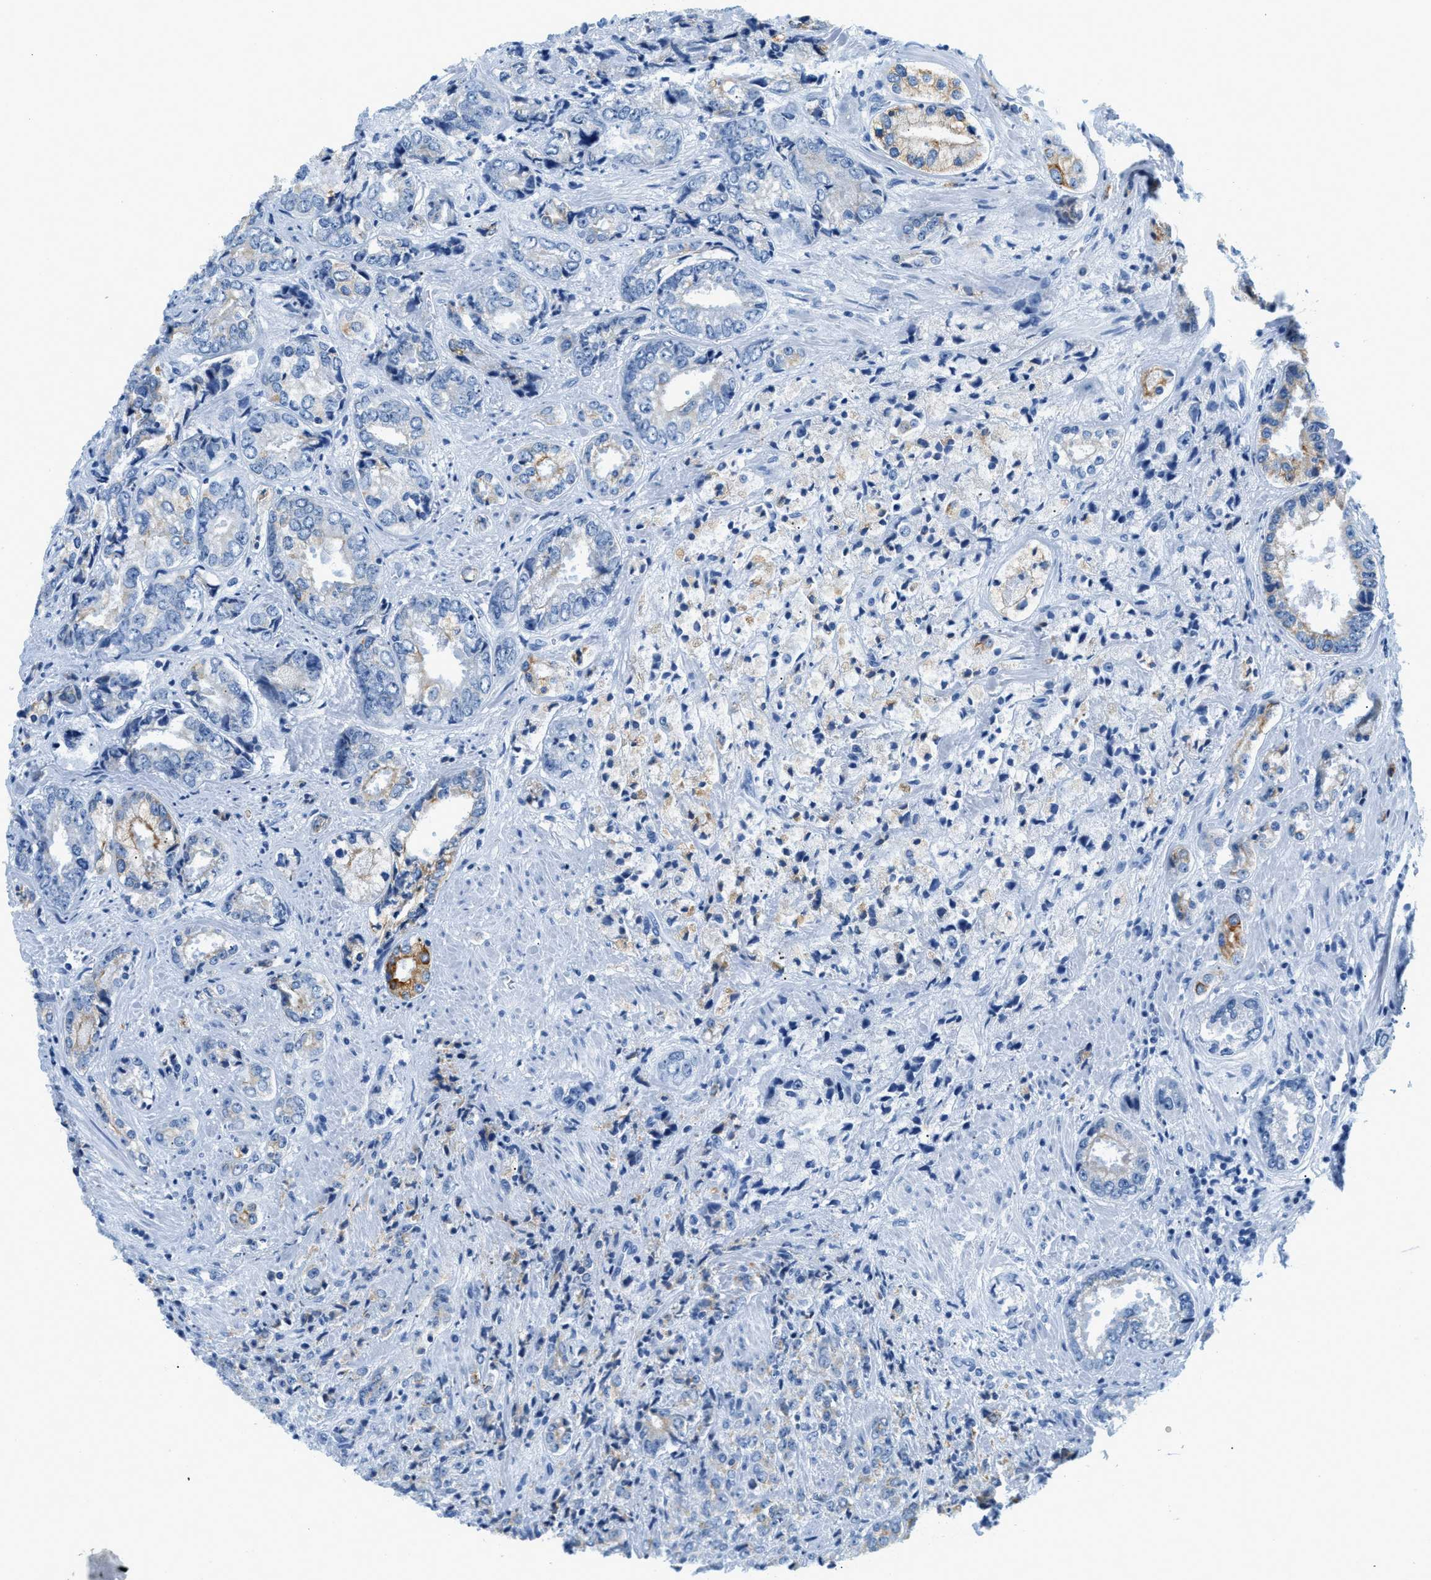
{"staining": {"intensity": "moderate", "quantity": "<25%", "location": "cytoplasmic/membranous"}, "tissue": "prostate cancer", "cell_type": "Tumor cells", "image_type": "cancer", "snomed": [{"axis": "morphology", "description": "Adenocarcinoma, High grade"}, {"axis": "topography", "description": "Prostate"}], "caption": "Human prostate cancer stained with a protein marker displays moderate staining in tumor cells.", "gene": "STXBP2", "patient": {"sex": "male", "age": 61}}